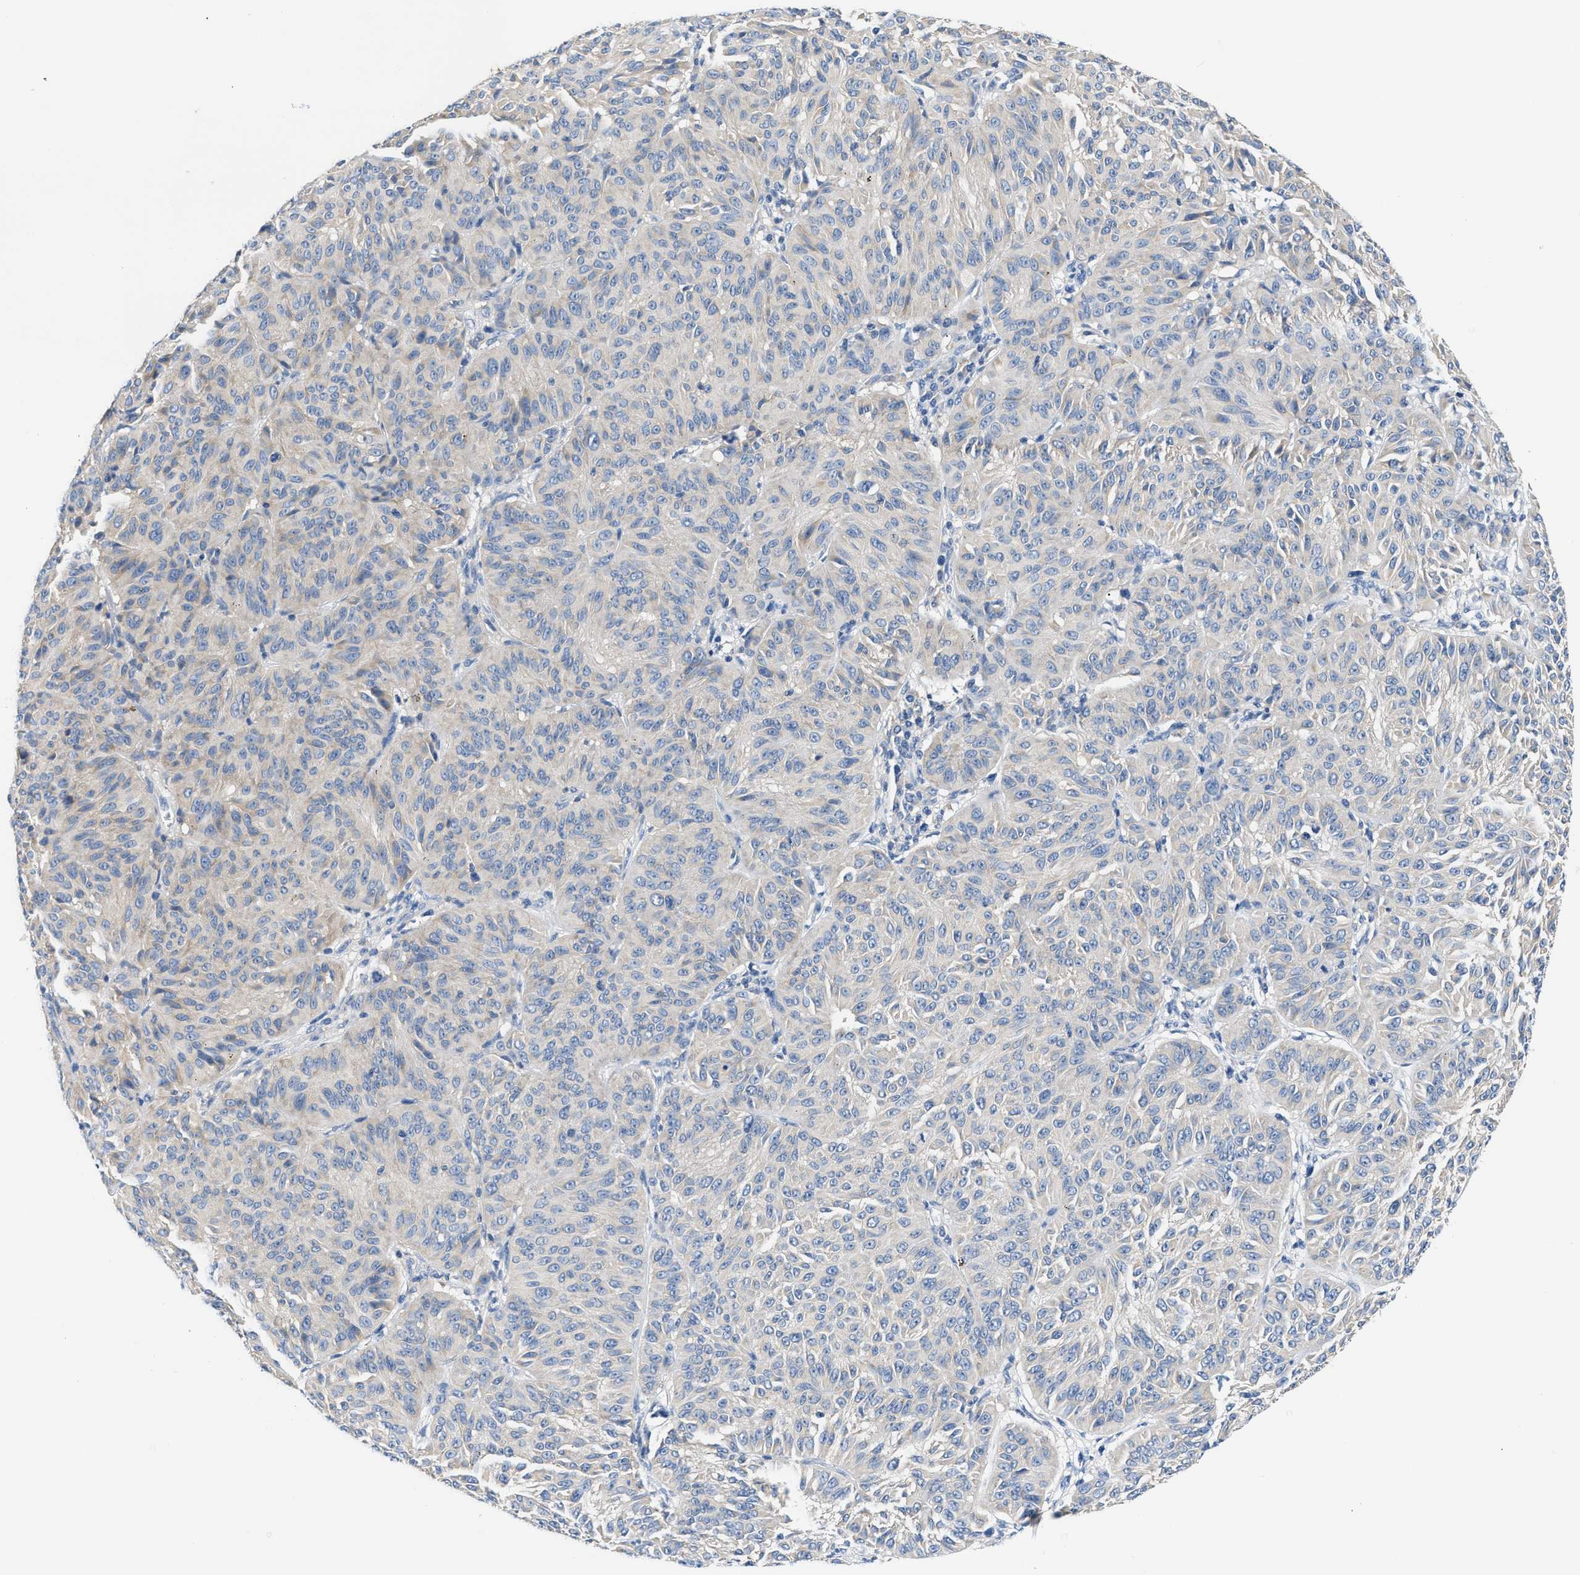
{"staining": {"intensity": "negative", "quantity": "none", "location": "none"}, "tissue": "melanoma", "cell_type": "Tumor cells", "image_type": "cancer", "snomed": [{"axis": "morphology", "description": "Malignant melanoma, NOS"}, {"axis": "topography", "description": "Skin"}], "caption": "The histopathology image exhibits no significant expression in tumor cells of malignant melanoma. (Stains: DAB immunohistochemistry with hematoxylin counter stain, Microscopy: brightfield microscopy at high magnification).", "gene": "TUT7", "patient": {"sex": "female", "age": 72}}